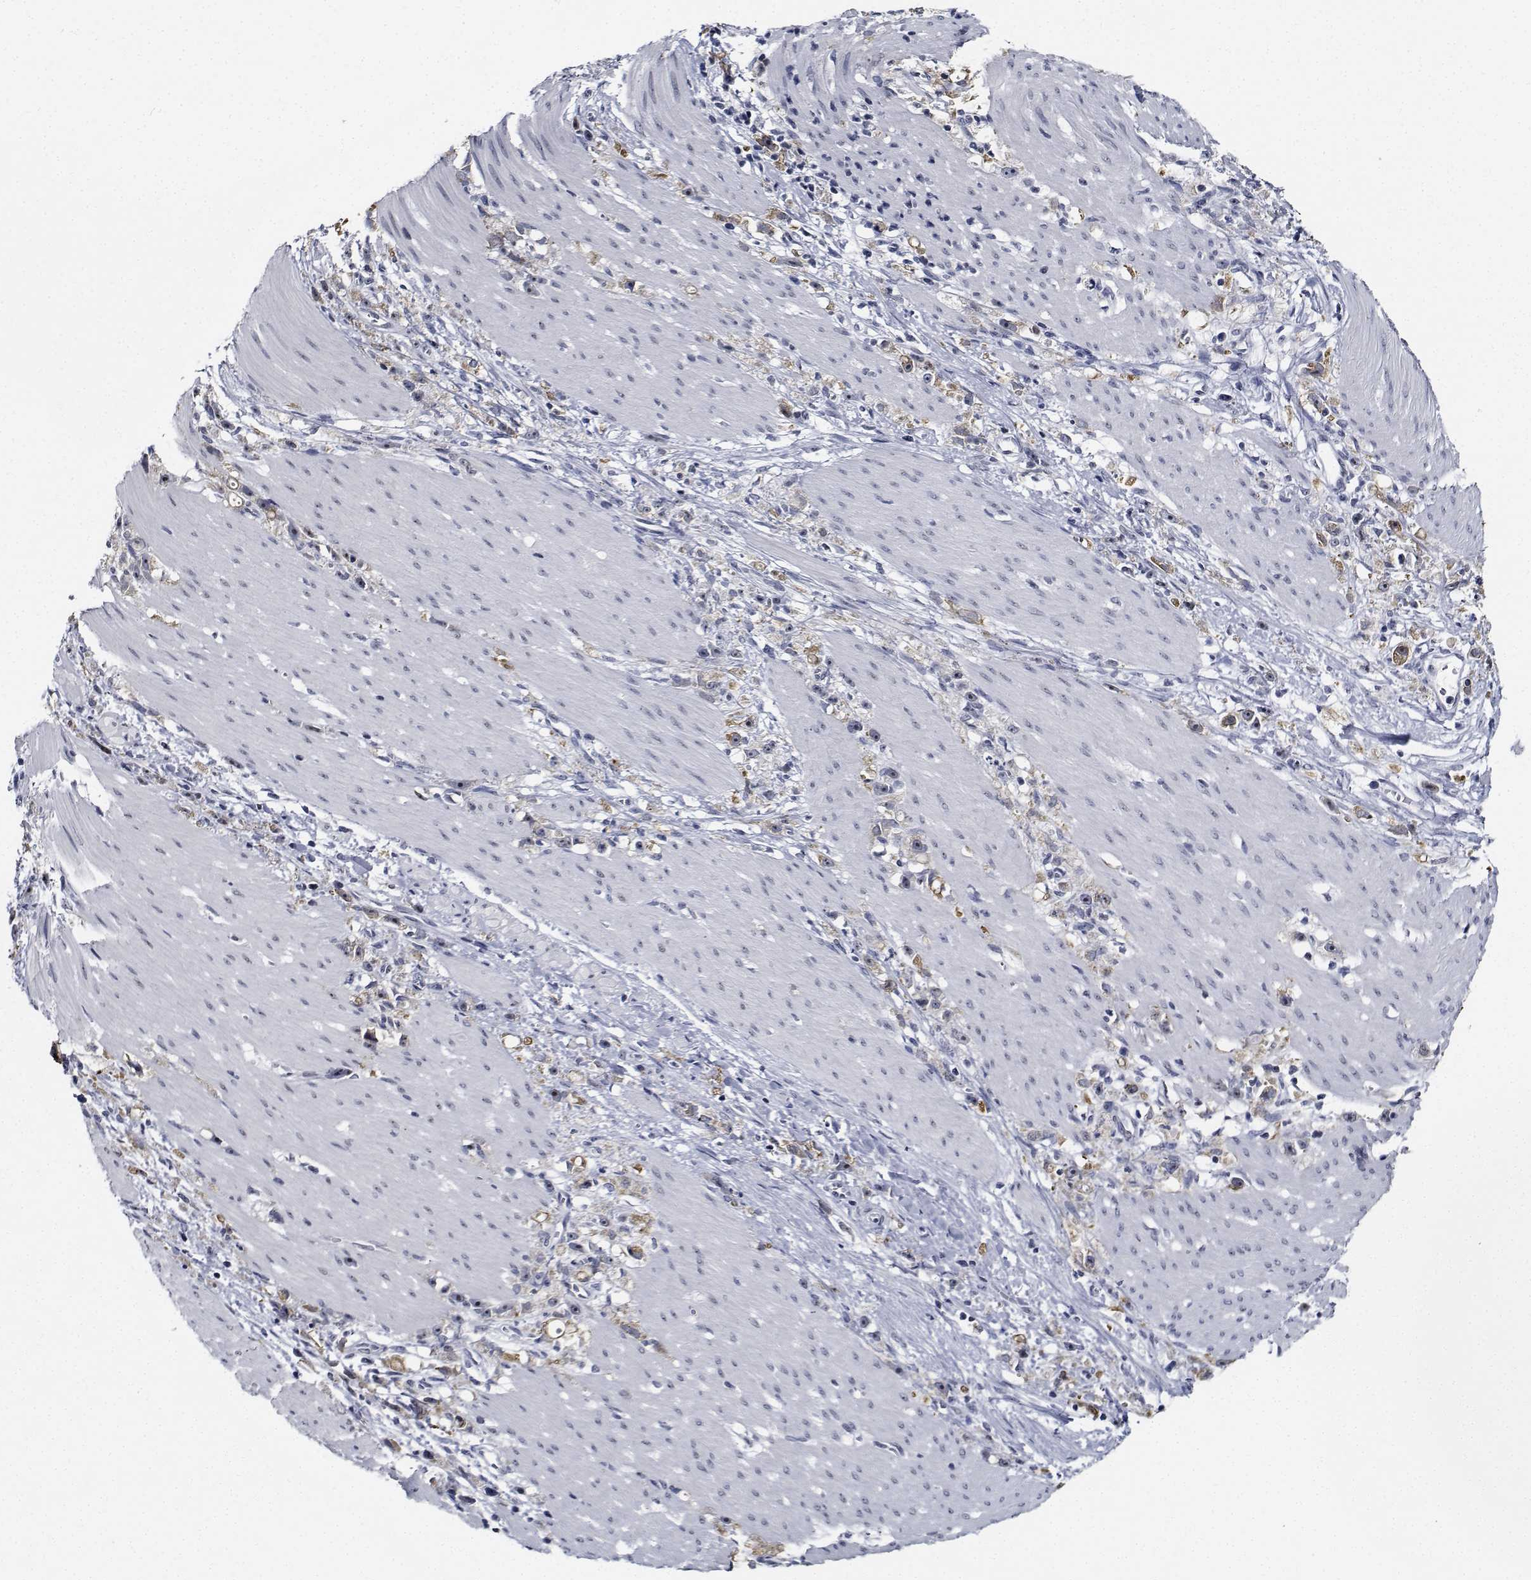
{"staining": {"intensity": "weak", "quantity": "25%-75%", "location": "cytoplasmic/membranous"}, "tissue": "stomach cancer", "cell_type": "Tumor cells", "image_type": "cancer", "snomed": [{"axis": "morphology", "description": "Adenocarcinoma, NOS"}, {"axis": "topography", "description": "Stomach"}], "caption": "Protein staining of stomach cancer tissue shows weak cytoplasmic/membranous staining in about 25%-75% of tumor cells.", "gene": "NVL", "patient": {"sex": "female", "age": 59}}